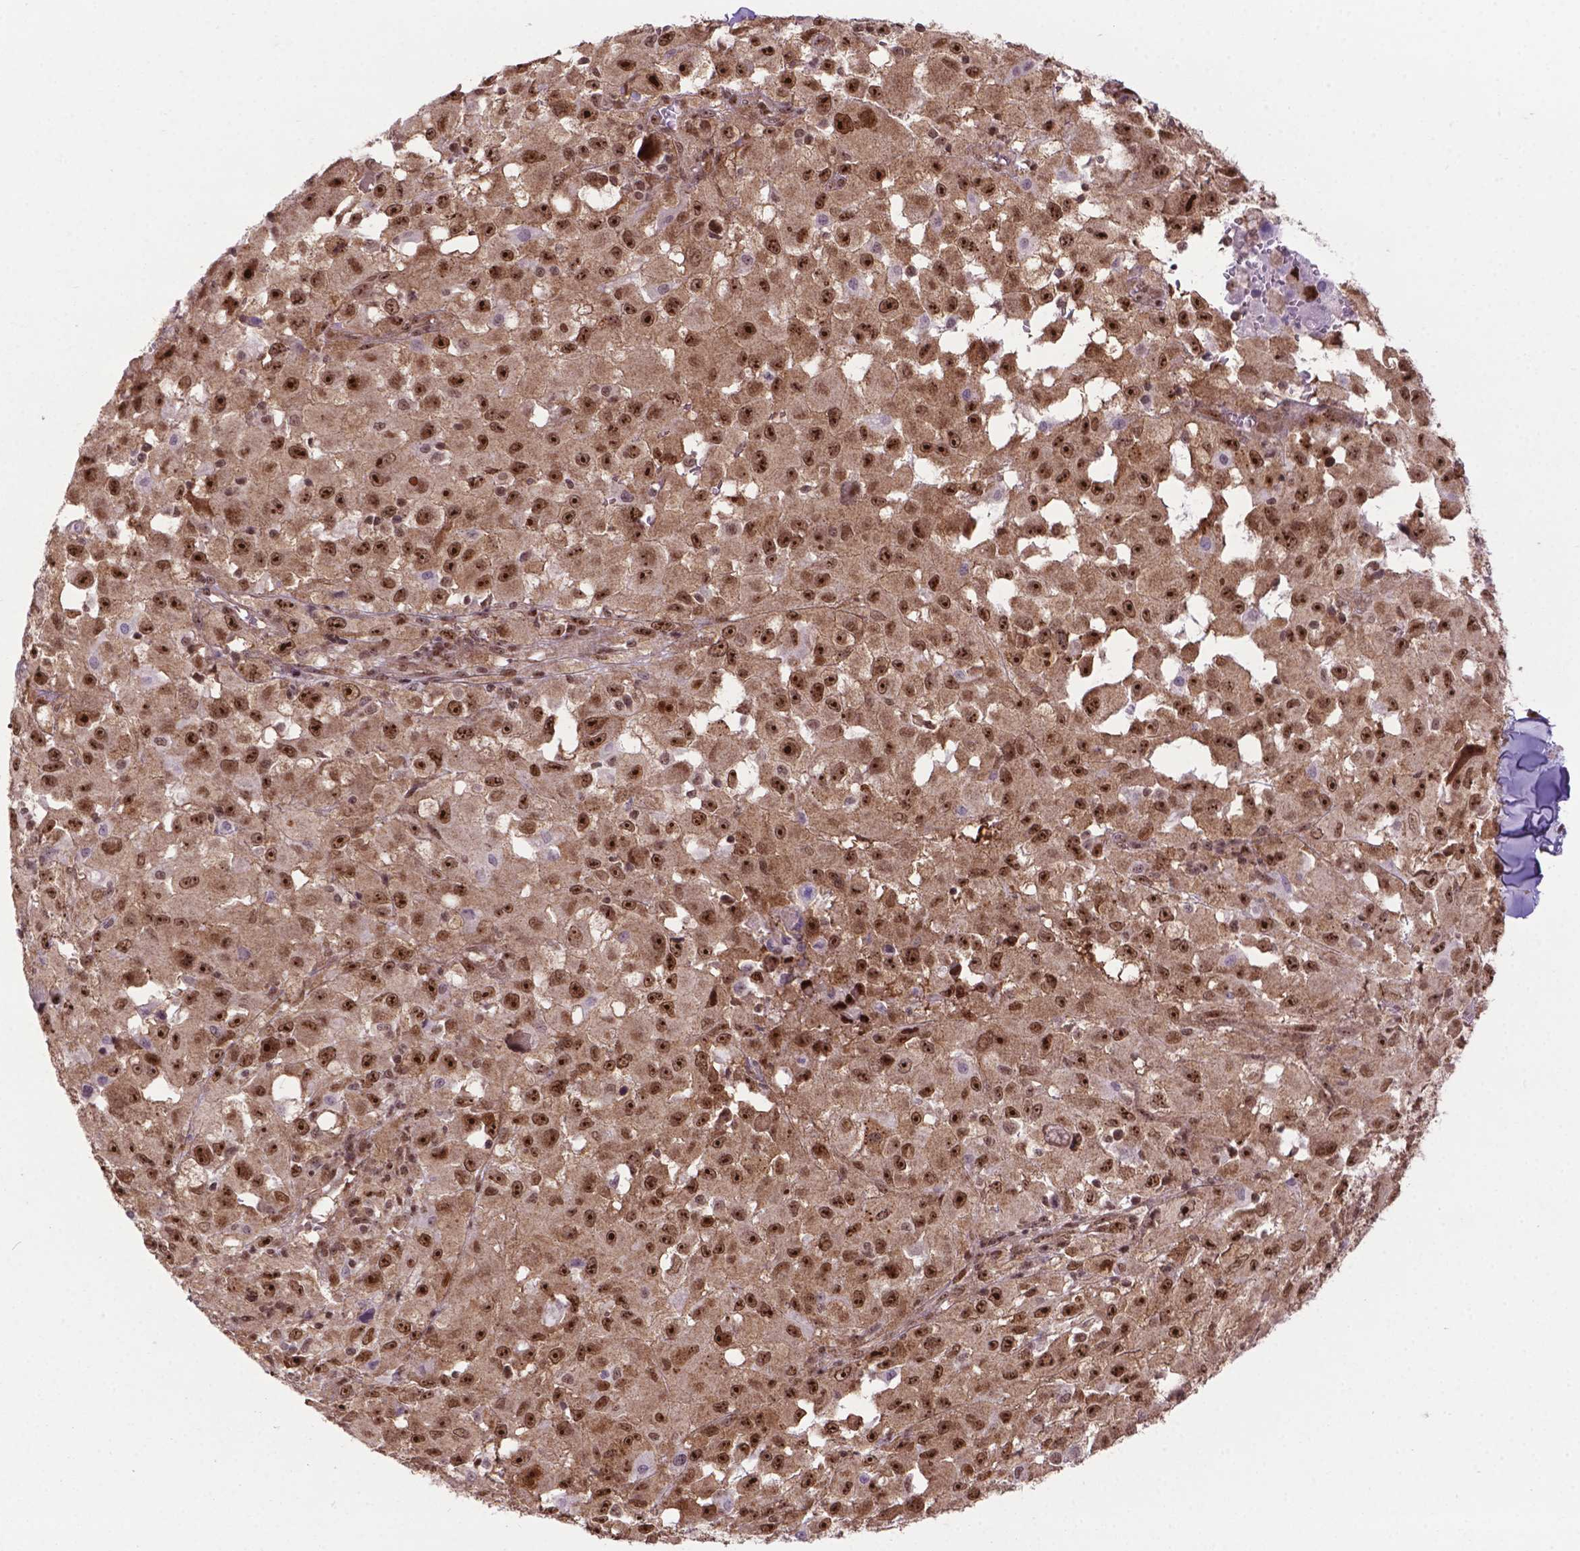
{"staining": {"intensity": "moderate", "quantity": ">75%", "location": "nuclear"}, "tissue": "melanoma", "cell_type": "Tumor cells", "image_type": "cancer", "snomed": [{"axis": "morphology", "description": "Malignant melanoma, Metastatic site"}, {"axis": "topography", "description": "Lymph node"}], "caption": "High-power microscopy captured an immunohistochemistry photomicrograph of malignant melanoma (metastatic site), revealing moderate nuclear expression in about >75% of tumor cells.", "gene": "CSNK2A1", "patient": {"sex": "male", "age": 50}}